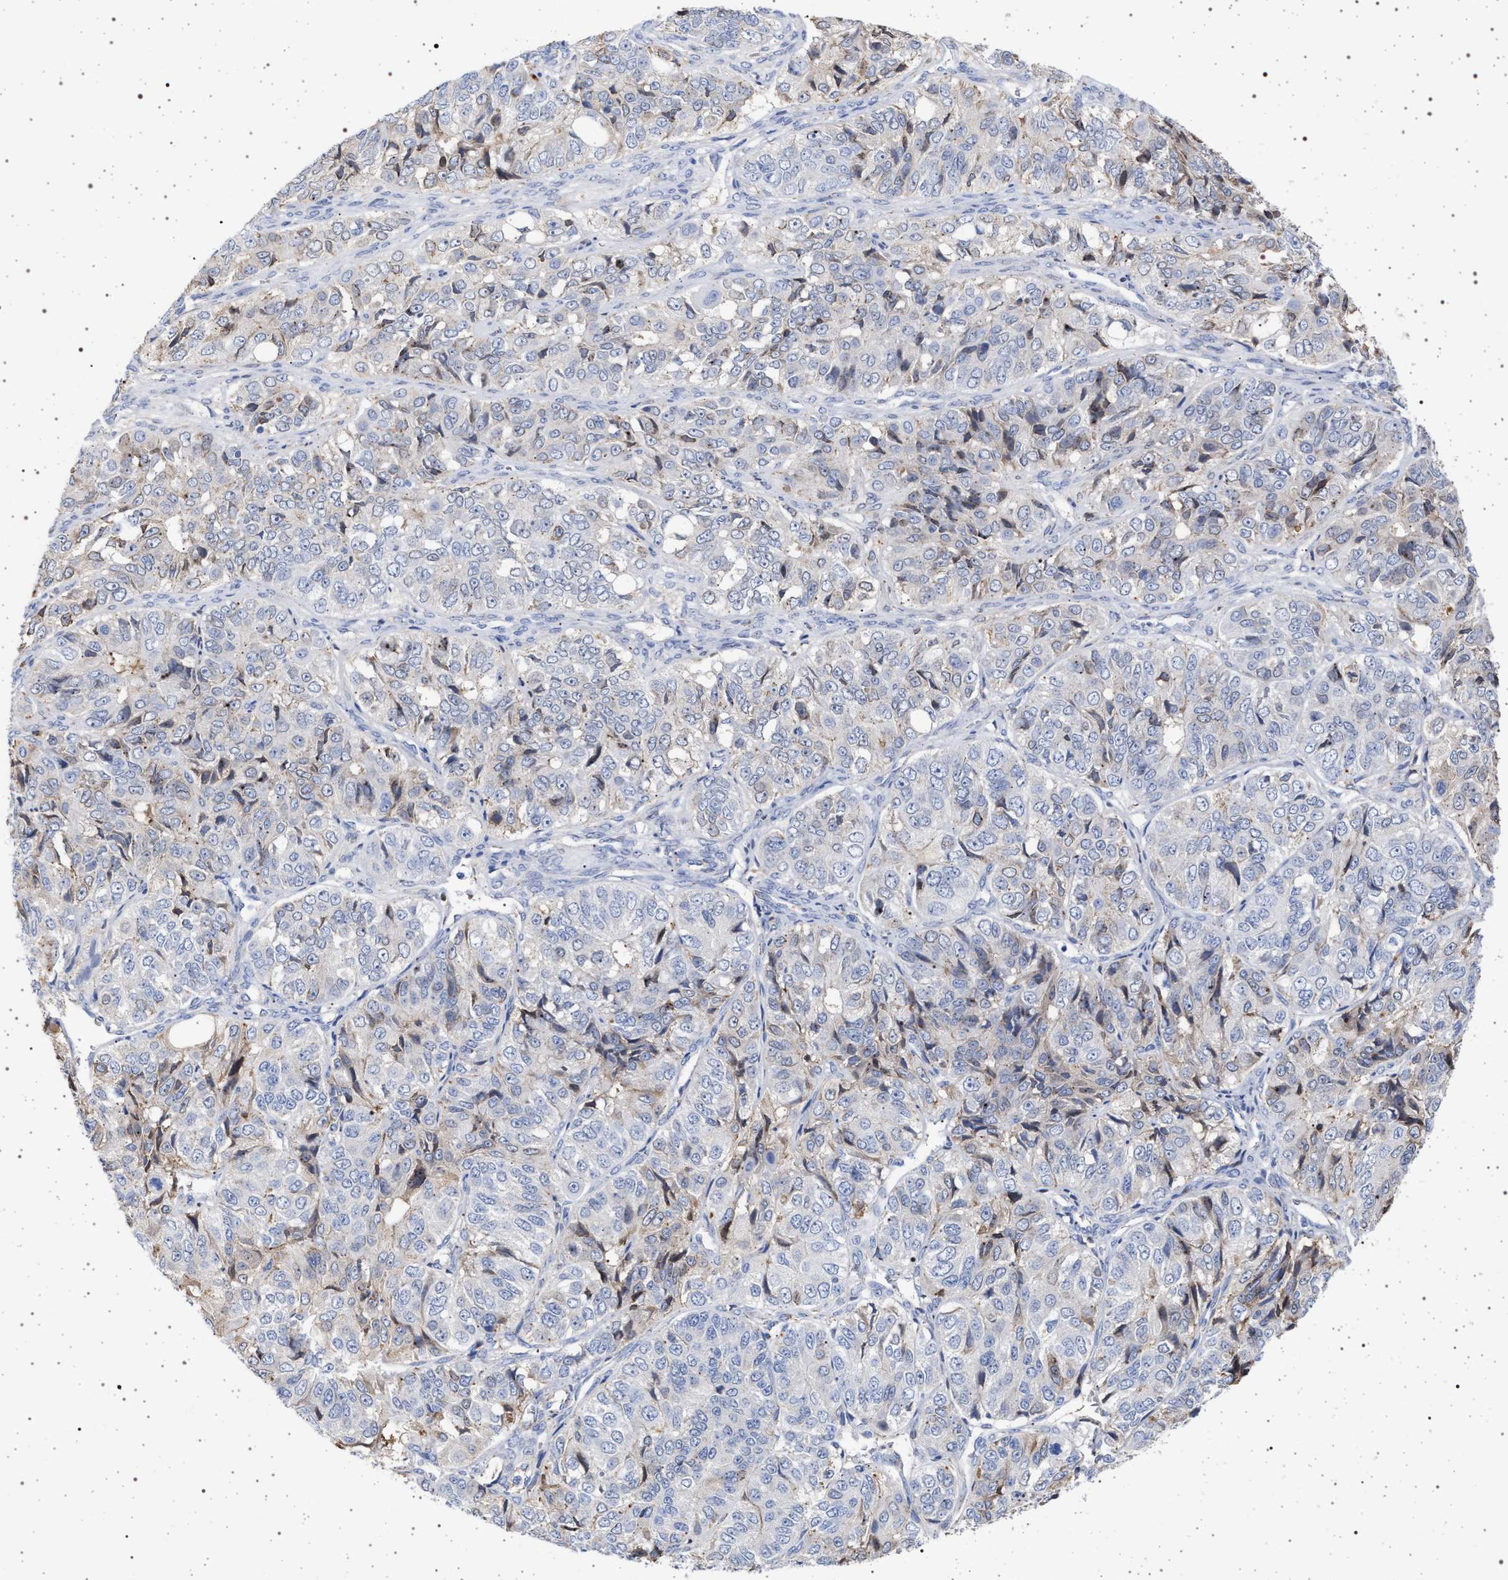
{"staining": {"intensity": "negative", "quantity": "none", "location": "none"}, "tissue": "ovarian cancer", "cell_type": "Tumor cells", "image_type": "cancer", "snomed": [{"axis": "morphology", "description": "Carcinoma, endometroid"}, {"axis": "topography", "description": "Ovary"}], "caption": "IHC photomicrograph of human endometroid carcinoma (ovarian) stained for a protein (brown), which reveals no staining in tumor cells. (DAB immunohistochemistry (IHC), high magnification).", "gene": "PLG", "patient": {"sex": "female", "age": 51}}